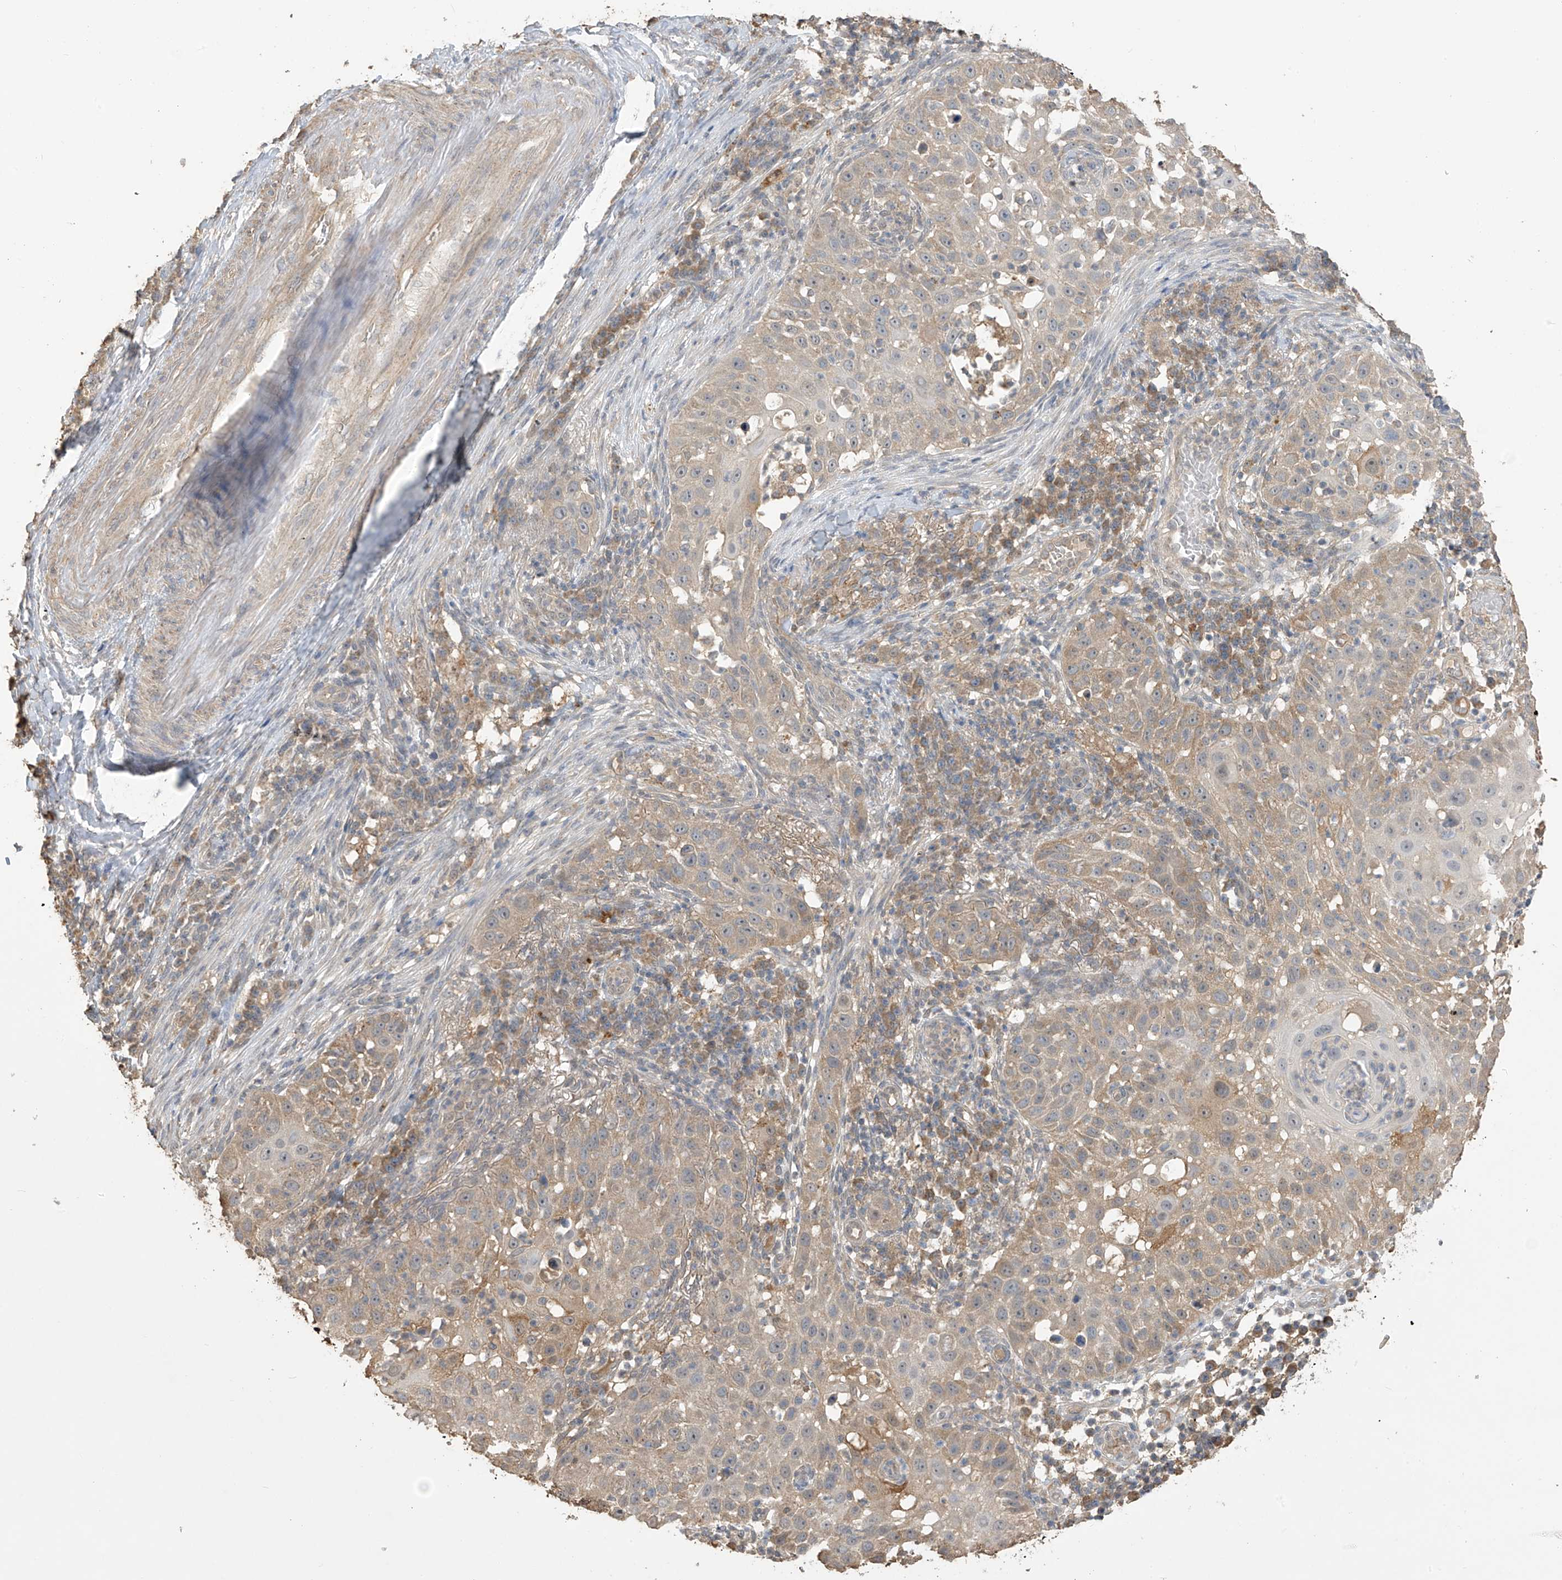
{"staining": {"intensity": "weak", "quantity": "25%-75%", "location": "cytoplasmic/membranous"}, "tissue": "skin cancer", "cell_type": "Tumor cells", "image_type": "cancer", "snomed": [{"axis": "morphology", "description": "Squamous cell carcinoma, NOS"}, {"axis": "topography", "description": "Skin"}], "caption": "Immunohistochemistry (DAB (3,3'-diaminobenzidine)) staining of human skin cancer displays weak cytoplasmic/membranous protein expression in approximately 25%-75% of tumor cells.", "gene": "SLFN14", "patient": {"sex": "female", "age": 44}}